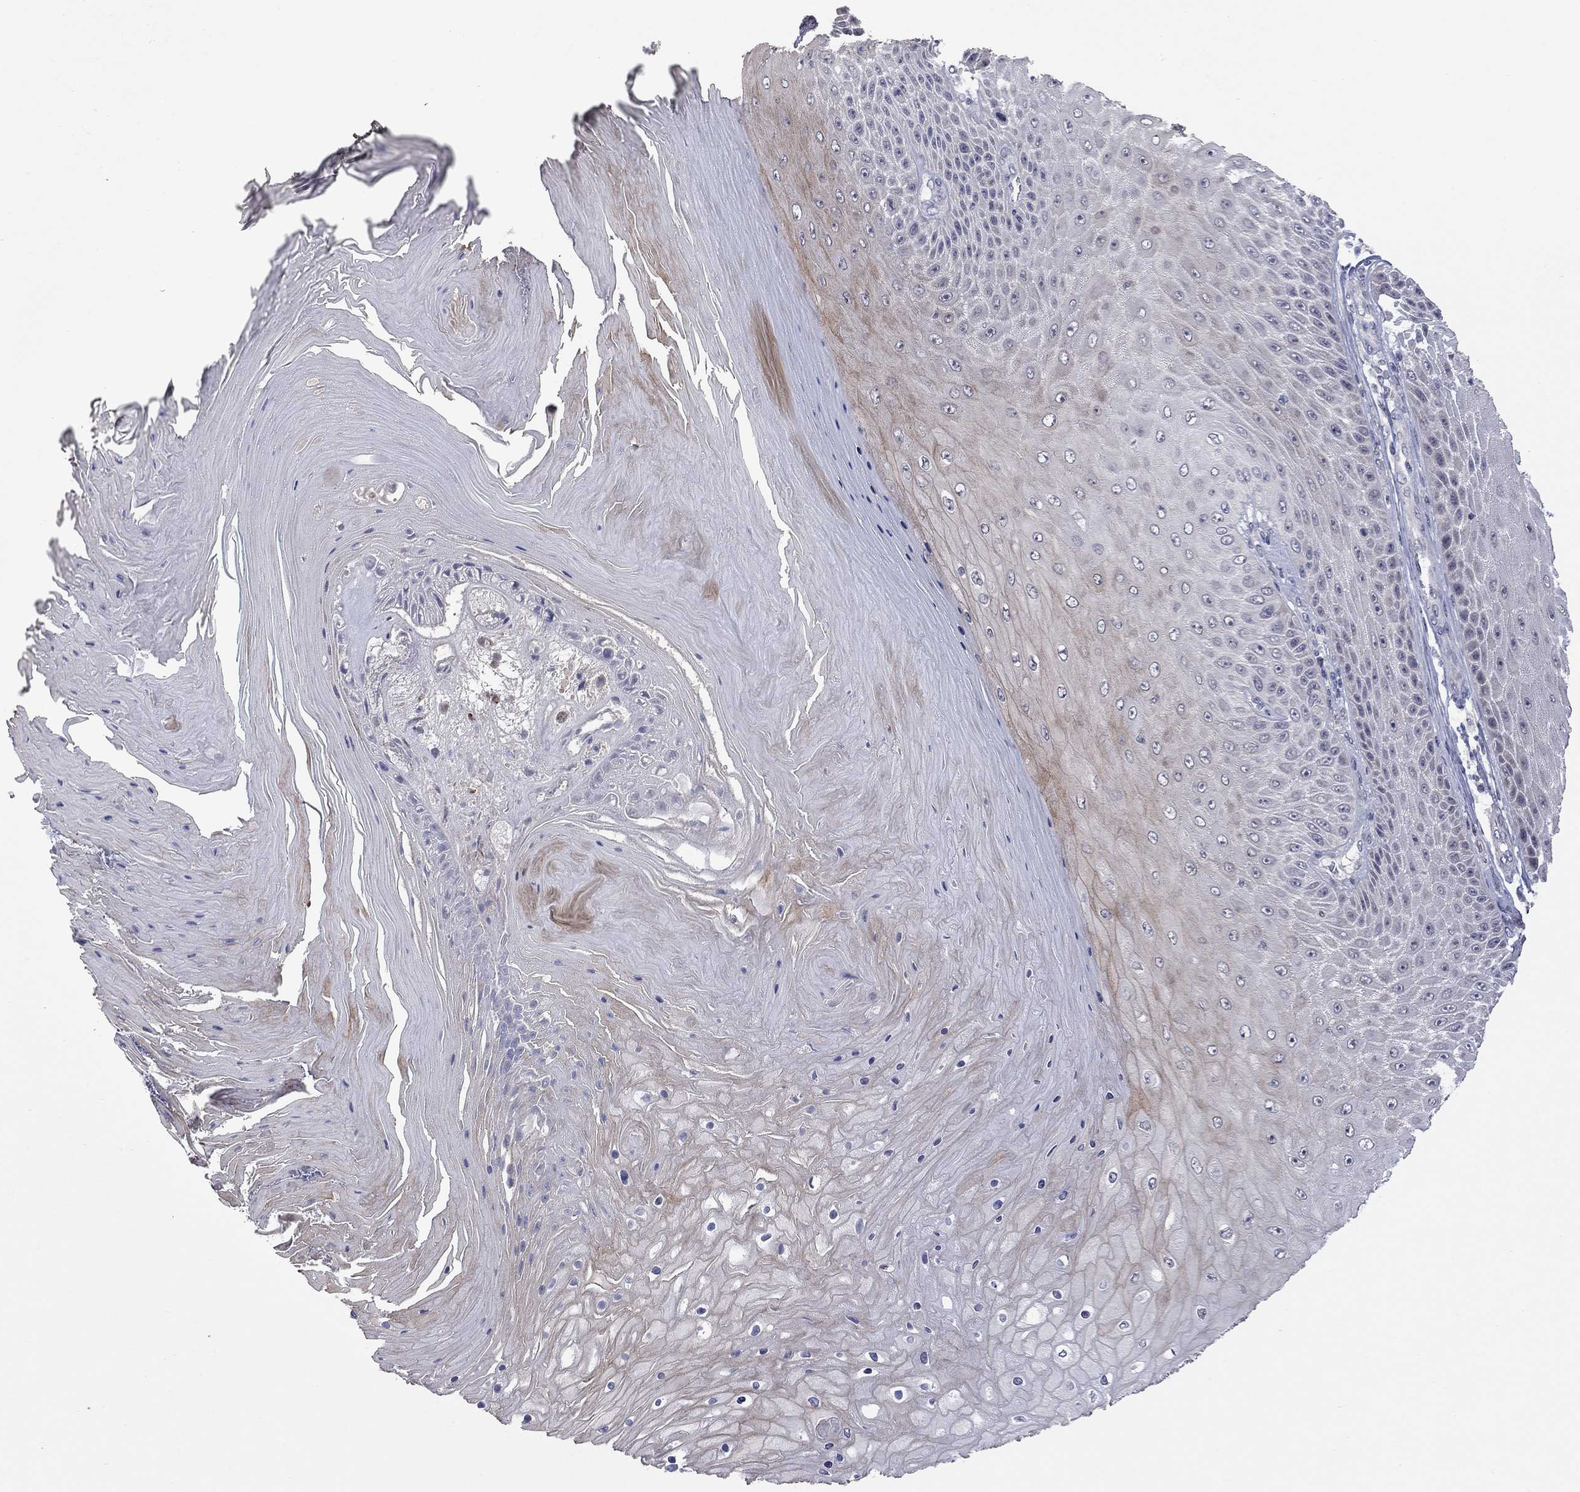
{"staining": {"intensity": "moderate", "quantity": "<25%", "location": "cytoplasmic/membranous"}, "tissue": "skin cancer", "cell_type": "Tumor cells", "image_type": "cancer", "snomed": [{"axis": "morphology", "description": "Squamous cell carcinoma, NOS"}, {"axis": "topography", "description": "Skin"}], "caption": "Immunohistochemistry (IHC) micrograph of neoplastic tissue: human skin cancer stained using immunohistochemistry reveals low levels of moderate protein expression localized specifically in the cytoplasmic/membranous of tumor cells, appearing as a cytoplasmic/membranous brown color.", "gene": "FABP12", "patient": {"sex": "male", "age": 62}}